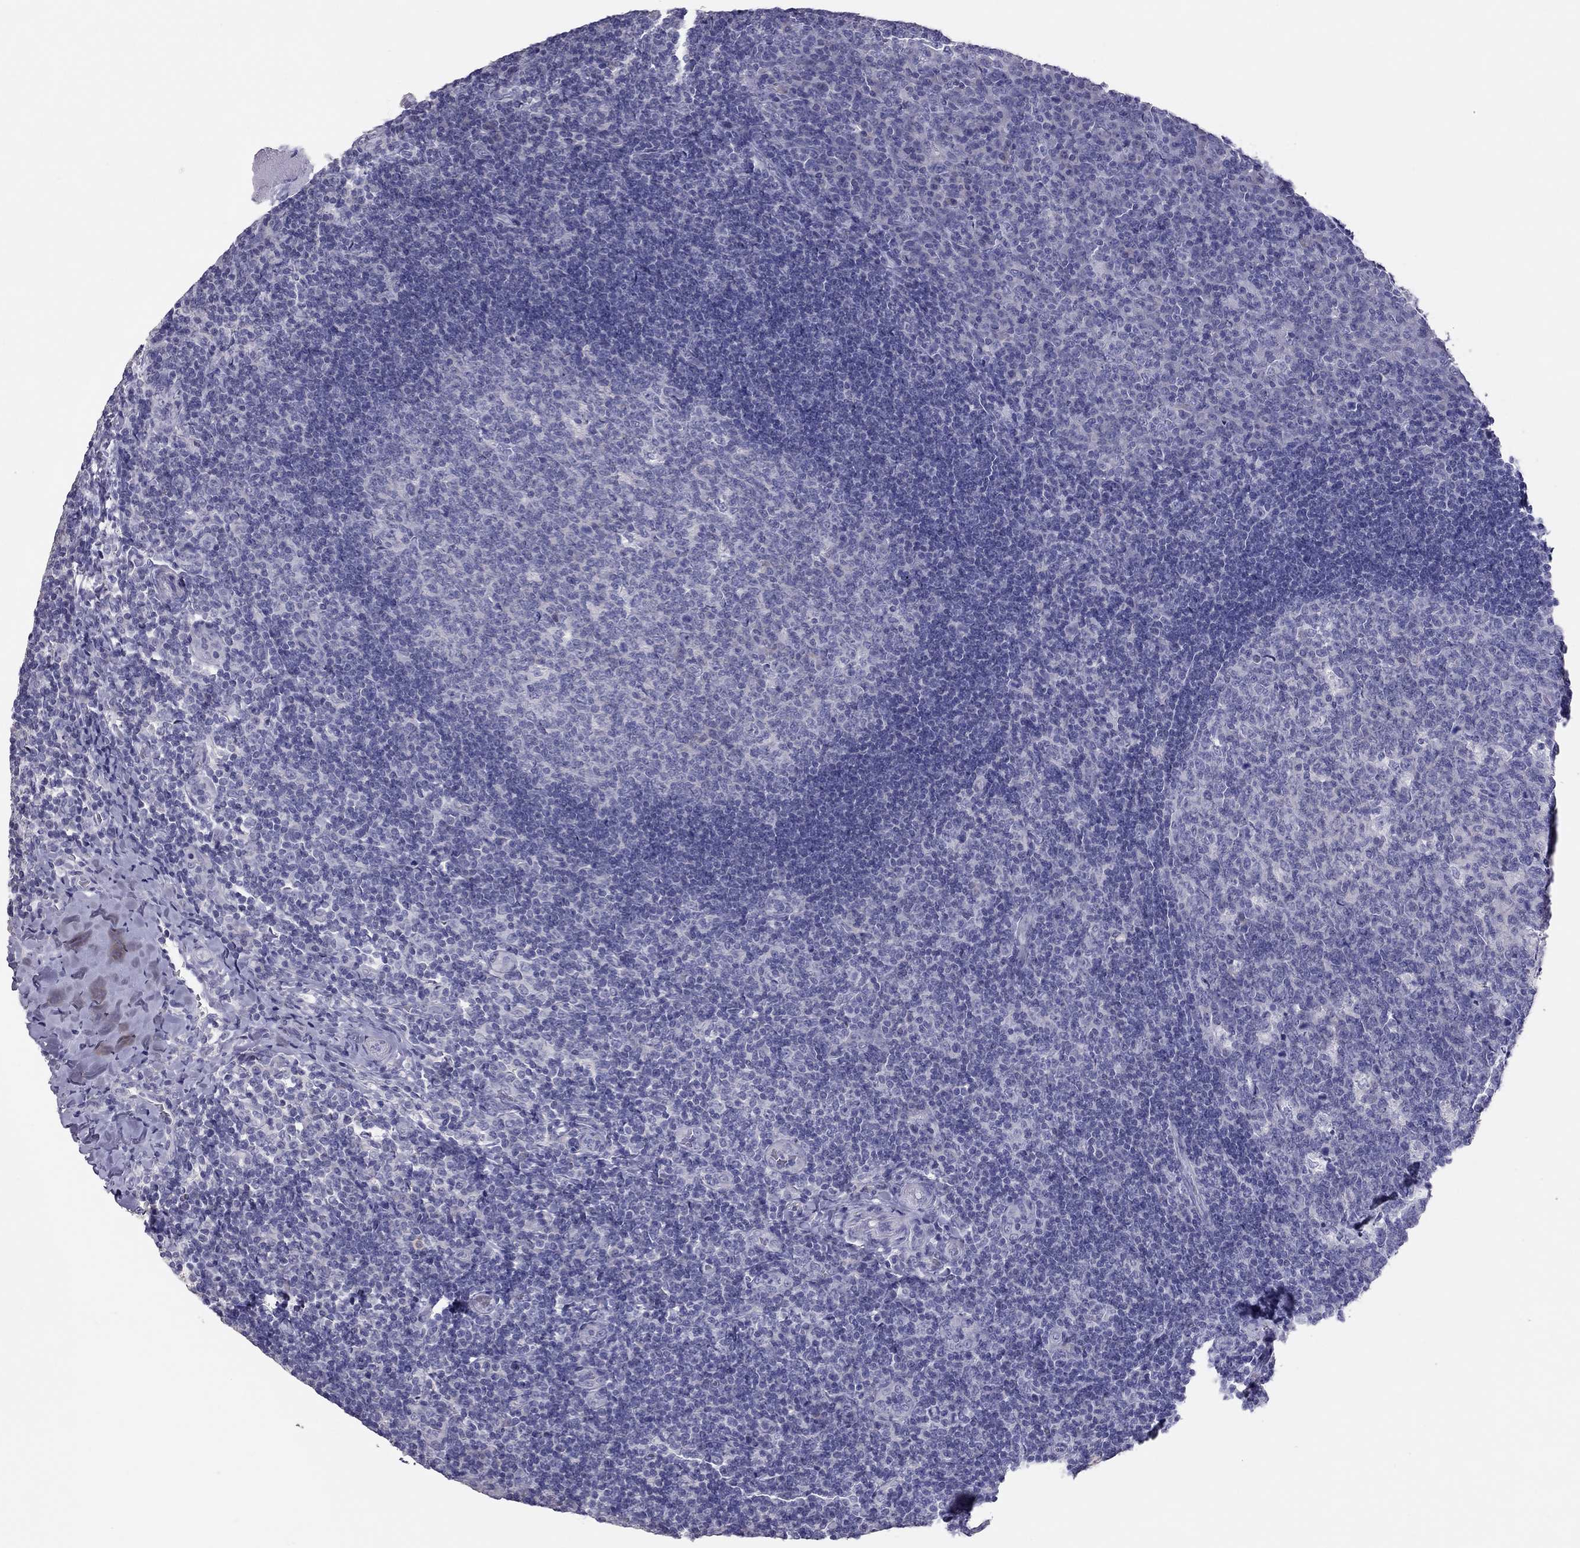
{"staining": {"intensity": "negative", "quantity": "none", "location": "none"}, "tissue": "tonsil", "cell_type": "Germinal center cells", "image_type": "normal", "snomed": [{"axis": "morphology", "description": "Normal tissue, NOS"}, {"axis": "topography", "description": "Tonsil"}], "caption": "Protein analysis of normal tonsil reveals no significant positivity in germinal center cells. (DAB (3,3'-diaminobenzidine) immunohistochemistry (IHC) visualized using brightfield microscopy, high magnification).", "gene": "IL17REL", "patient": {"sex": "male", "age": 17}}